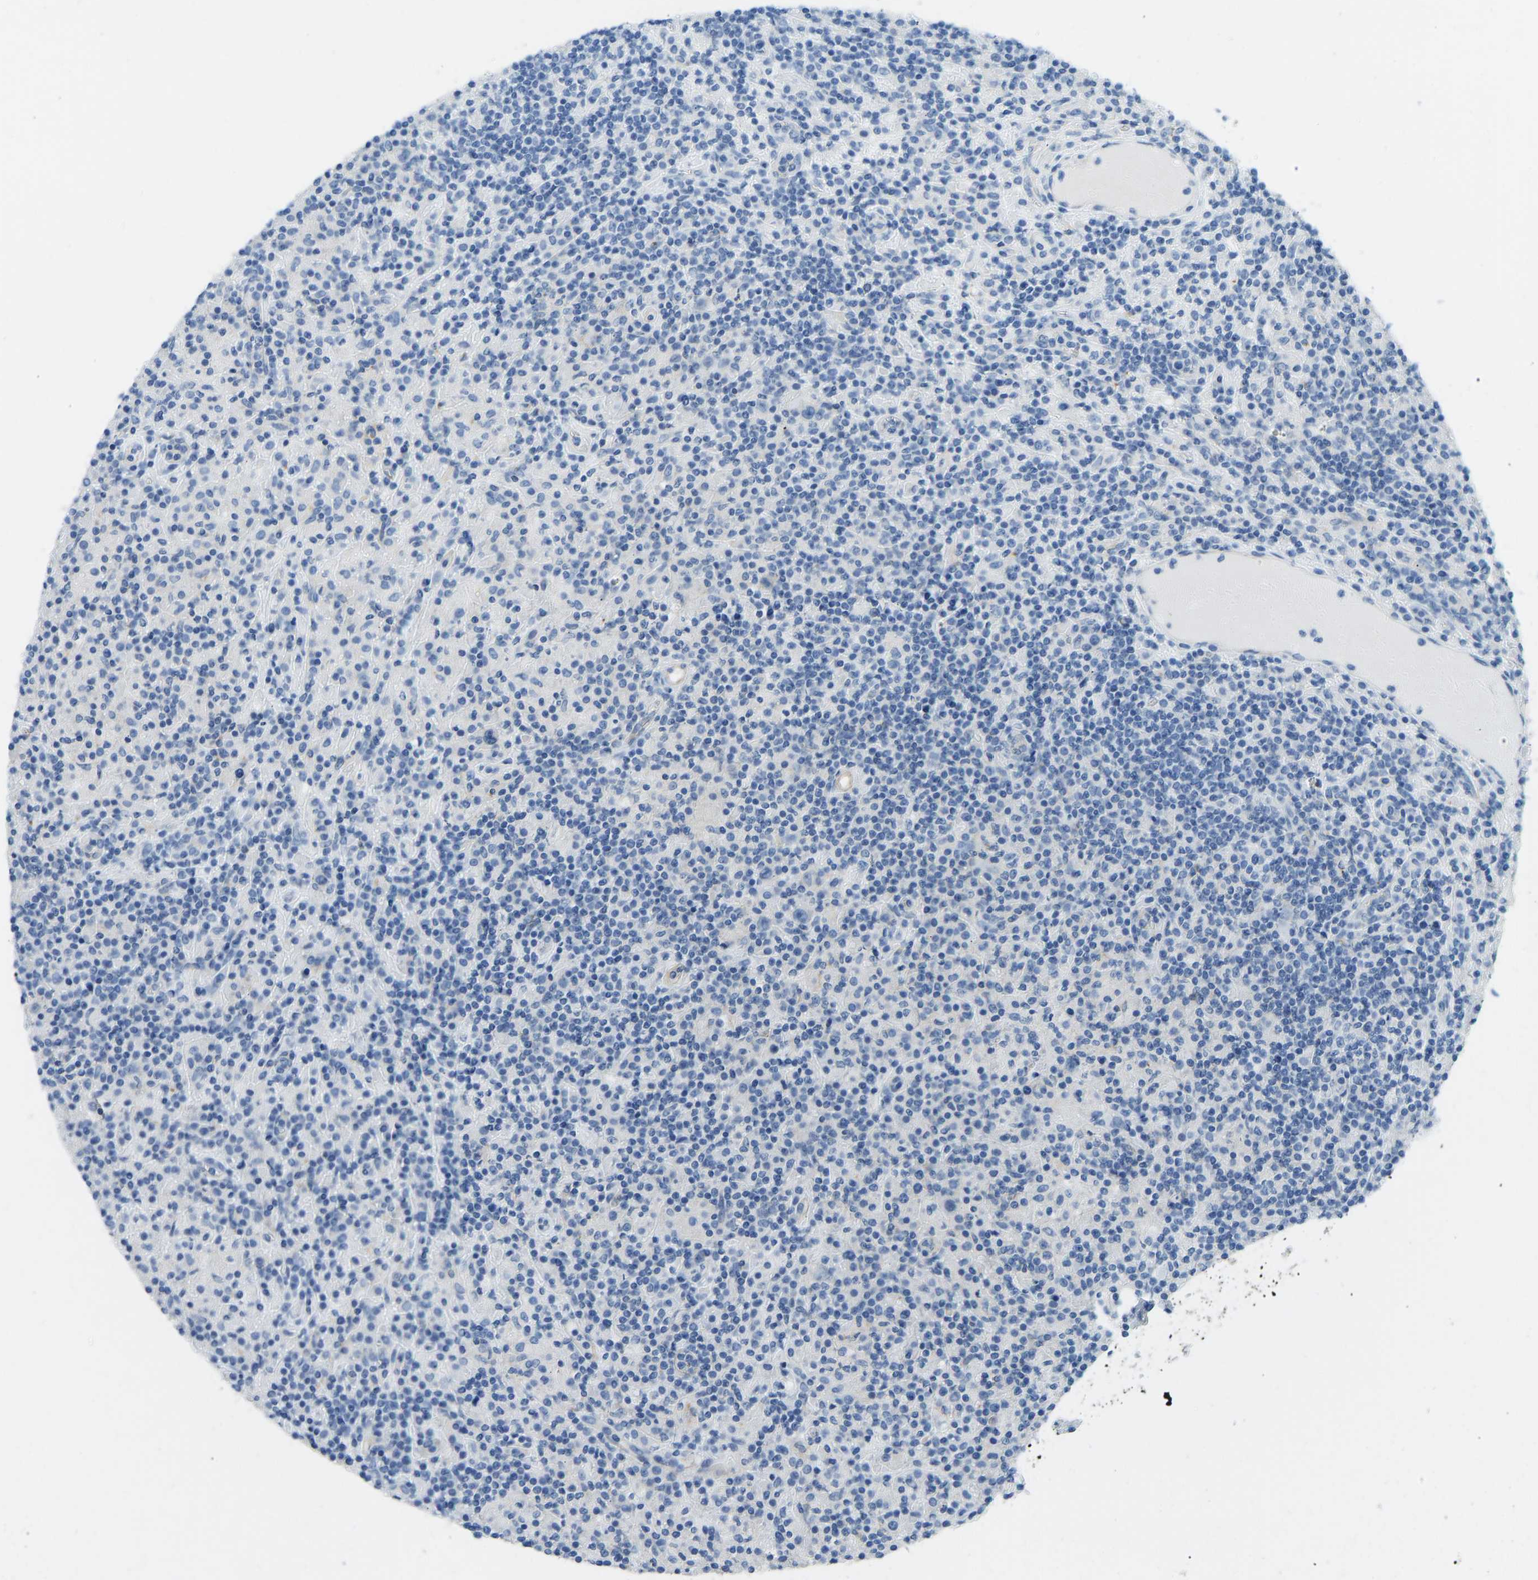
{"staining": {"intensity": "negative", "quantity": "none", "location": "none"}, "tissue": "lymphoma", "cell_type": "Tumor cells", "image_type": "cancer", "snomed": [{"axis": "morphology", "description": "Hodgkin's disease, NOS"}, {"axis": "topography", "description": "Lymph node"}], "caption": "Immunohistochemistry (IHC) of lymphoma reveals no staining in tumor cells.", "gene": "ATP1A1", "patient": {"sex": "male", "age": 70}}